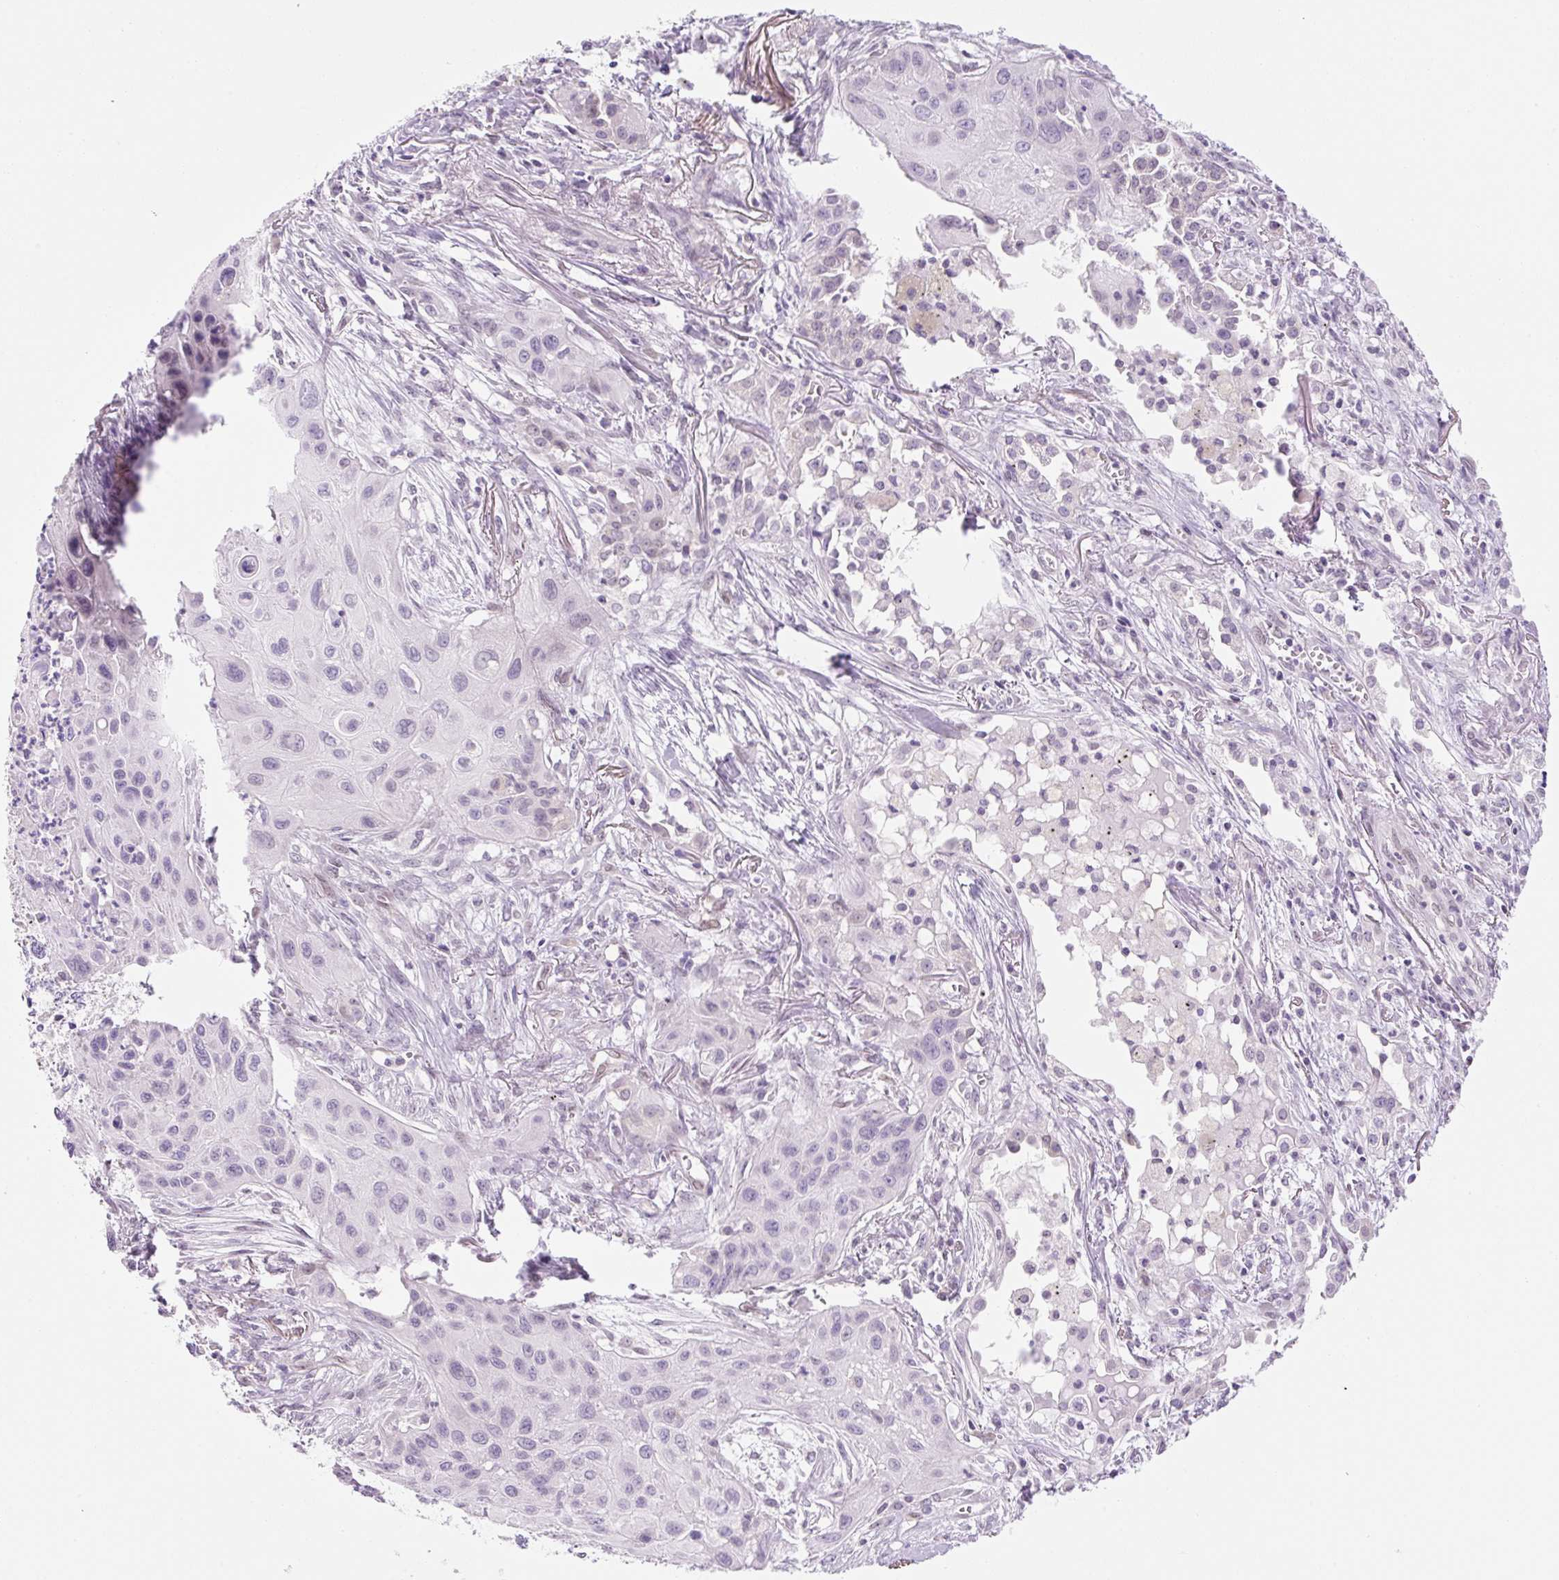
{"staining": {"intensity": "negative", "quantity": "none", "location": "none"}, "tissue": "lung cancer", "cell_type": "Tumor cells", "image_type": "cancer", "snomed": [{"axis": "morphology", "description": "Squamous cell carcinoma, NOS"}, {"axis": "topography", "description": "Lung"}], "caption": "DAB (3,3'-diaminobenzidine) immunohistochemical staining of human squamous cell carcinoma (lung) demonstrates no significant staining in tumor cells. Brightfield microscopy of immunohistochemistry (IHC) stained with DAB (3,3'-diaminobenzidine) (brown) and hematoxylin (blue), captured at high magnification.", "gene": "SYNE3", "patient": {"sex": "male", "age": 71}}